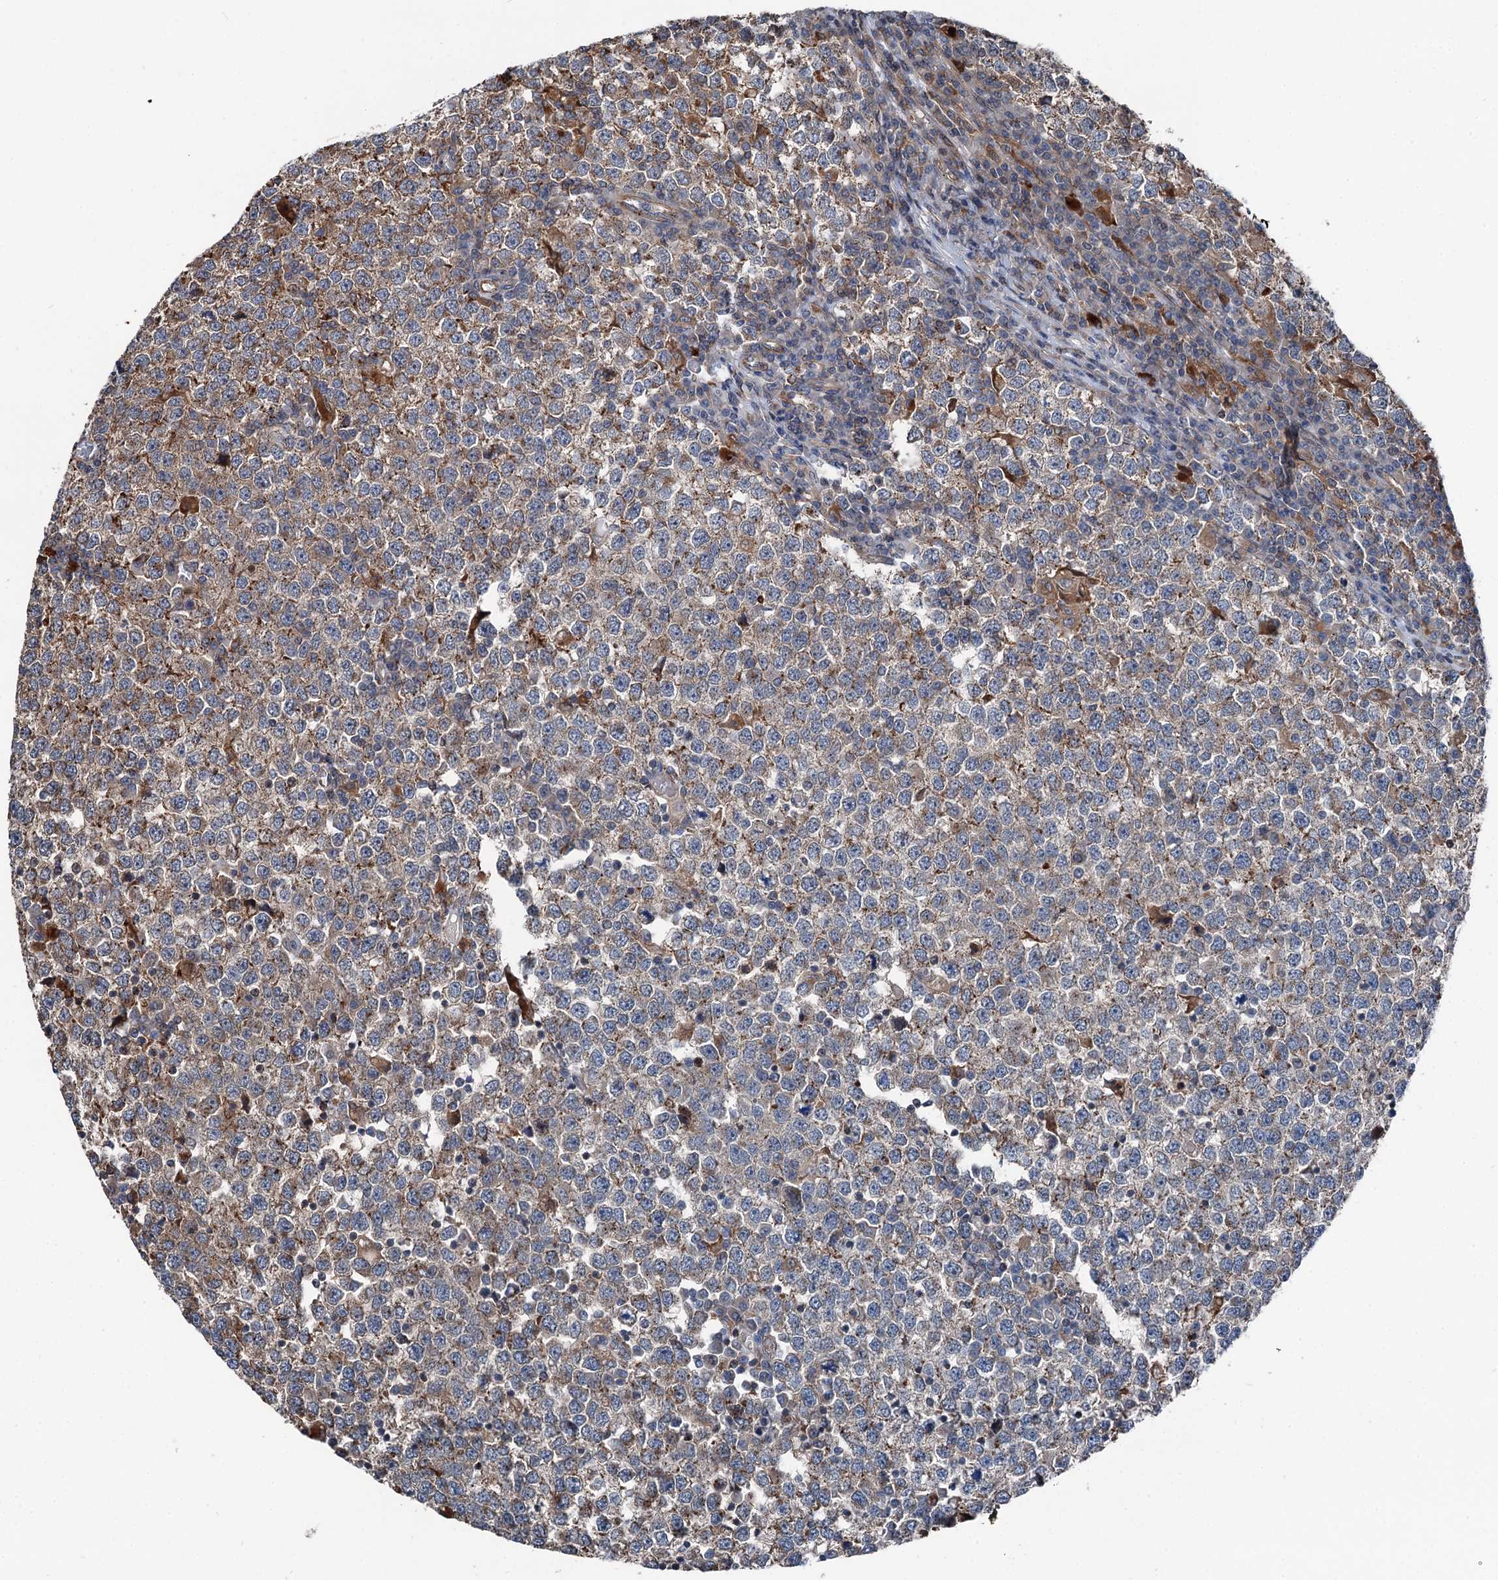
{"staining": {"intensity": "weak", "quantity": "25%-75%", "location": "cytoplasmic/membranous"}, "tissue": "testis cancer", "cell_type": "Tumor cells", "image_type": "cancer", "snomed": [{"axis": "morphology", "description": "Seminoma, NOS"}, {"axis": "topography", "description": "Testis"}], "caption": "The immunohistochemical stain labels weak cytoplasmic/membranous expression in tumor cells of testis cancer tissue.", "gene": "POLR1D", "patient": {"sex": "male", "age": 65}}